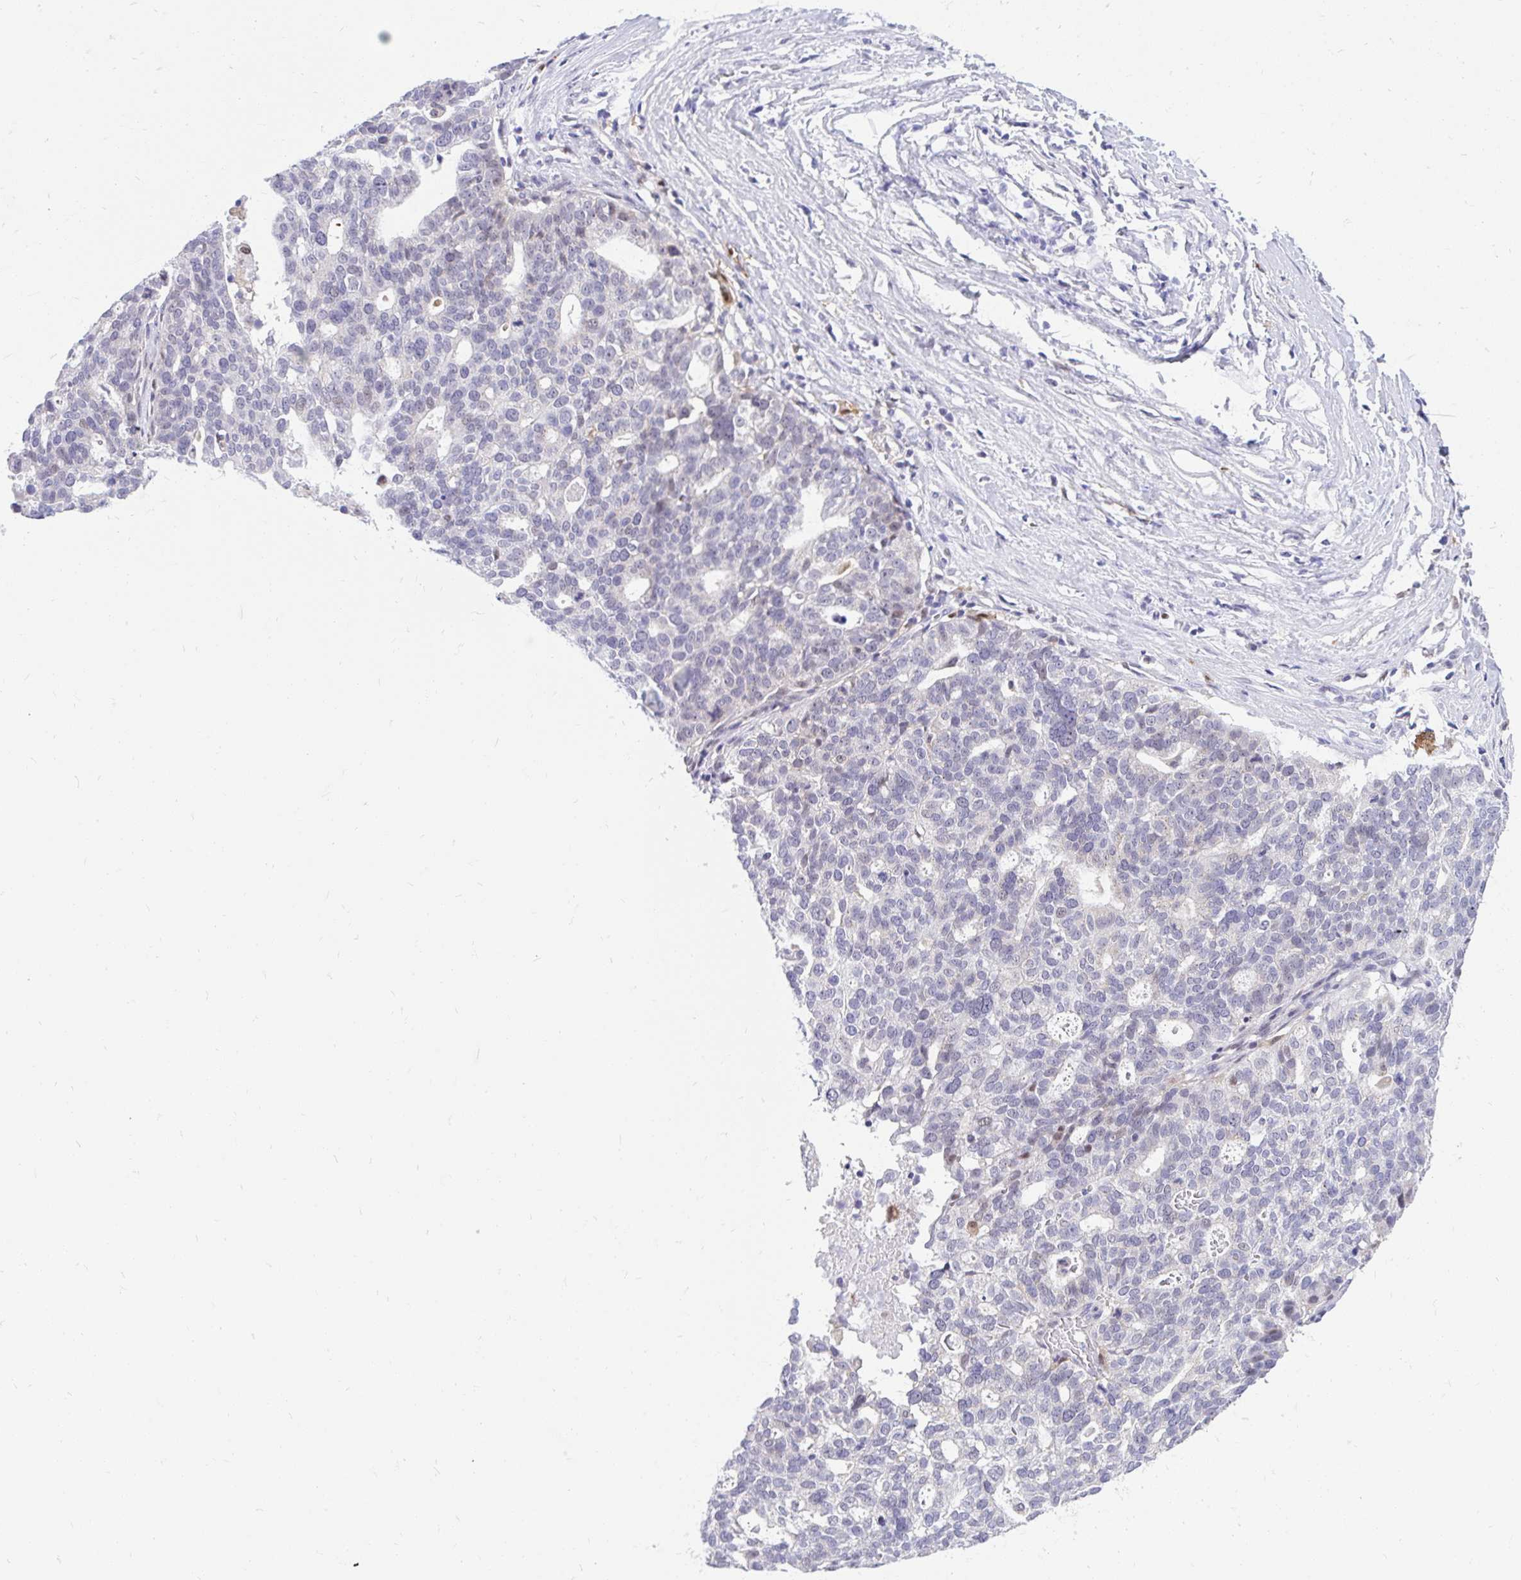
{"staining": {"intensity": "weak", "quantity": "<25%", "location": "nuclear"}, "tissue": "ovarian cancer", "cell_type": "Tumor cells", "image_type": "cancer", "snomed": [{"axis": "morphology", "description": "Cystadenocarcinoma, serous, NOS"}, {"axis": "topography", "description": "Ovary"}], "caption": "Tumor cells show no significant expression in ovarian cancer (serous cystadenocarcinoma).", "gene": "GLB1L2", "patient": {"sex": "female", "age": 59}}